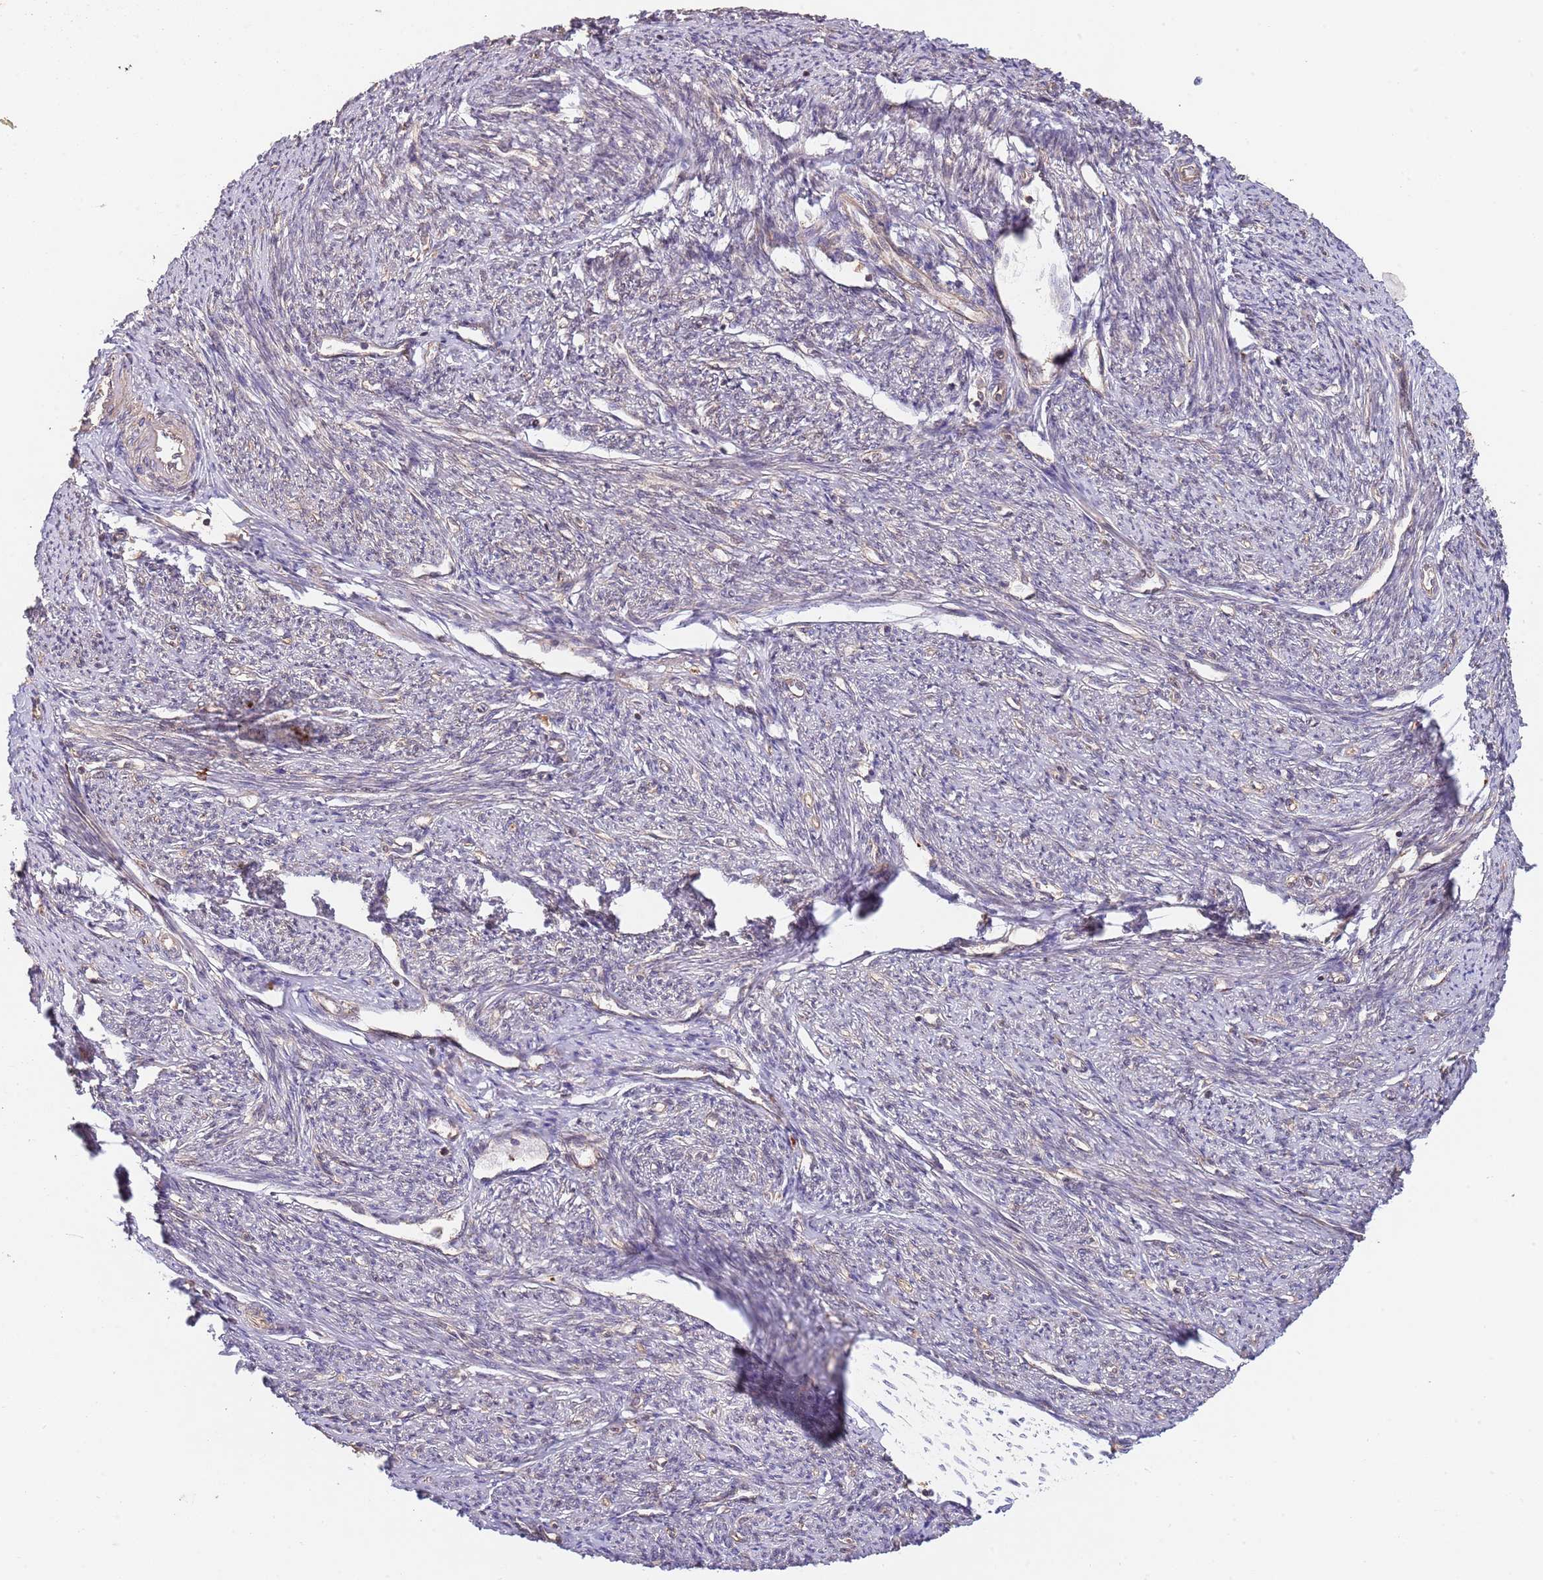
{"staining": {"intensity": "moderate", "quantity": "25%-75%", "location": "cytoplasmic/membranous"}, "tissue": "smooth muscle", "cell_type": "Smooth muscle cells", "image_type": "normal", "snomed": [{"axis": "morphology", "description": "Normal tissue, NOS"}, {"axis": "topography", "description": "Smooth muscle"}, {"axis": "topography", "description": "Uterus"}], "caption": "High-magnification brightfield microscopy of benign smooth muscle stained with DAB (3,3'-diaminobenzidine) (brown) and counterstained with hematoxylin (blue). smooth muscle cells exhibit moderate cytoplasmic/membranous expression is appreciated in approximately25%-75% of cells.", "gene": "RNF19B", "patient": {"sex": "female", "age": 59}}